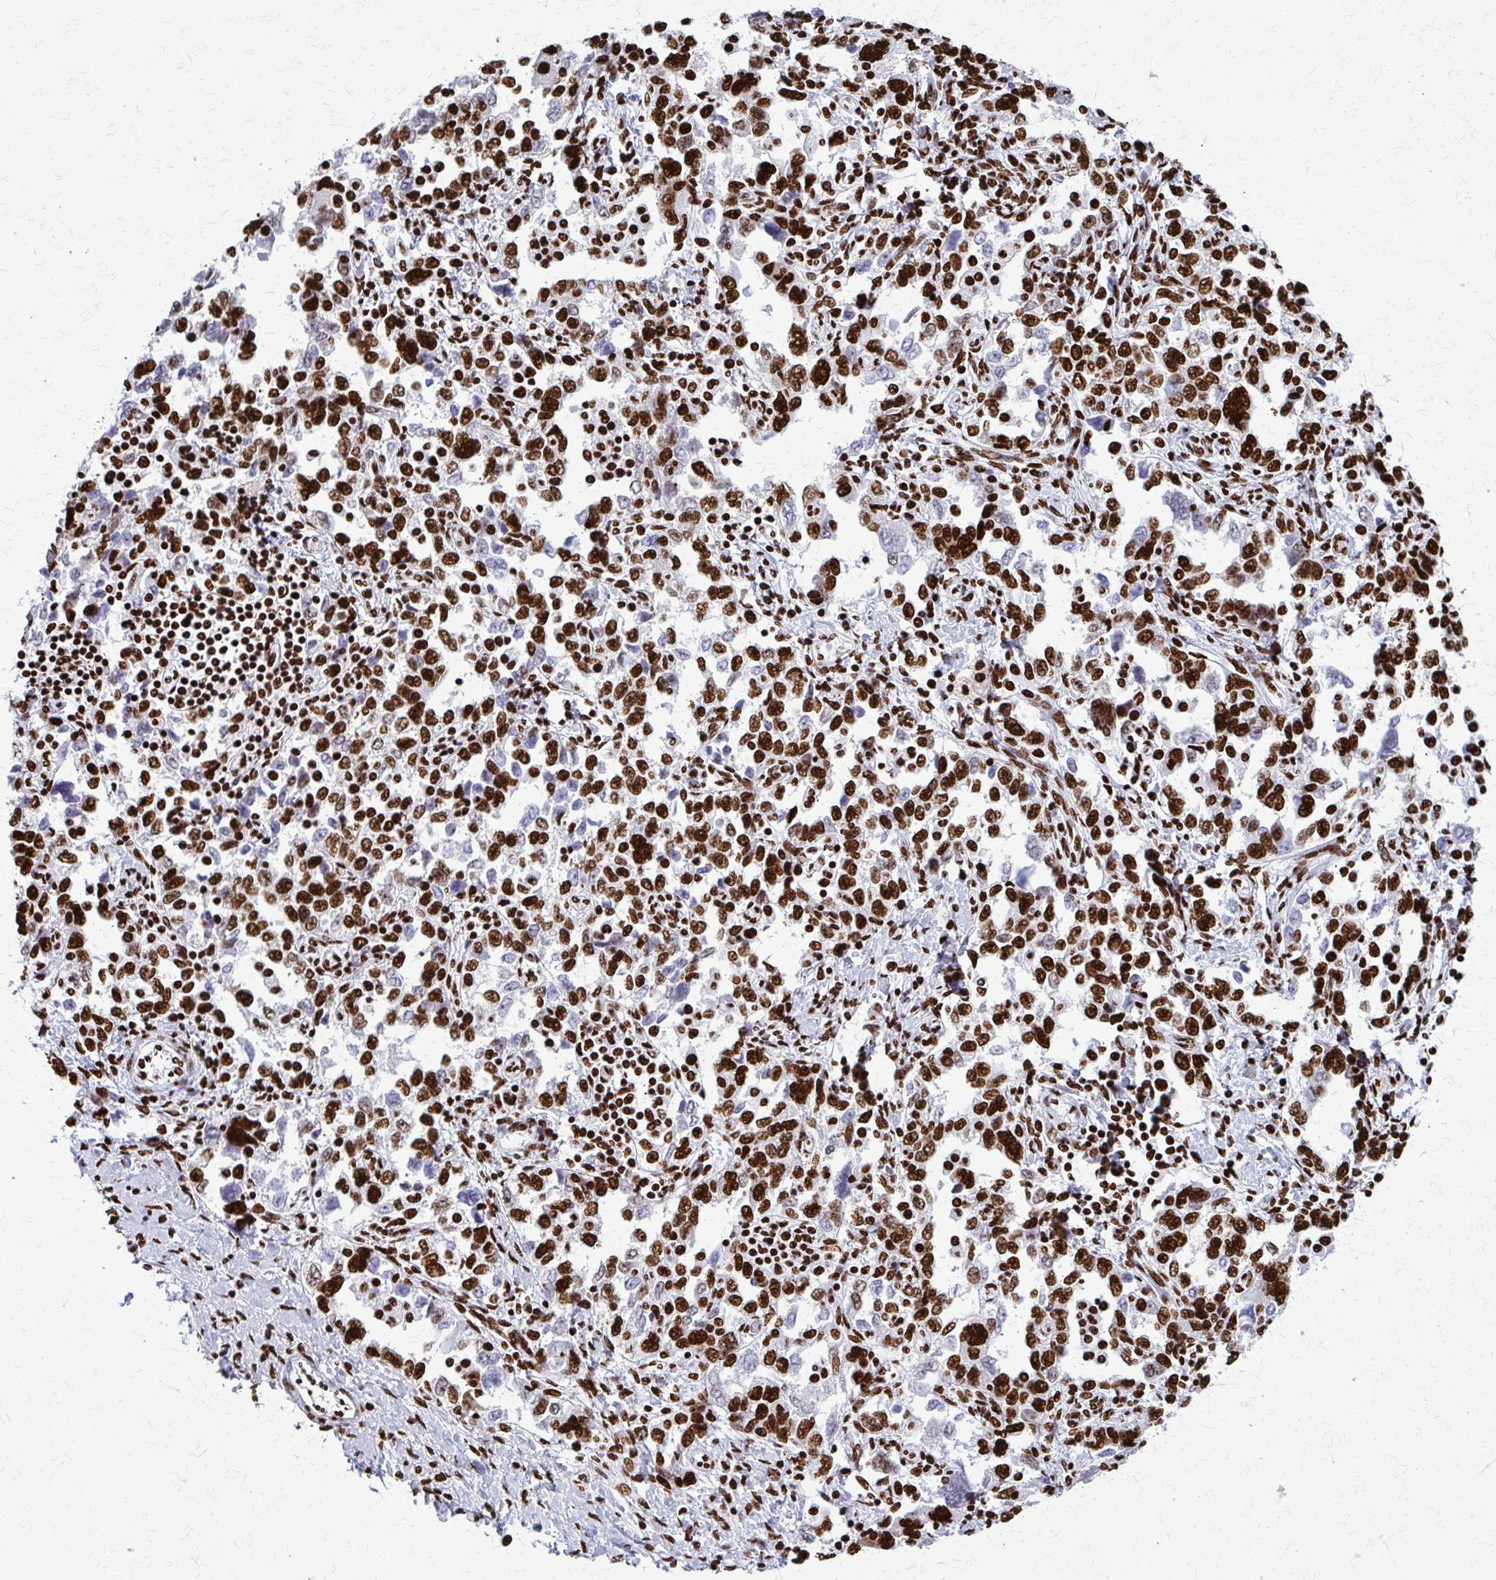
{"staining": {"intensity": "strong", "quantity": ">75%", "location": "nuclear"}, "tissue": "ovarian cancer", "cell_type": "Tumor cells", "image_type": "cancer", "snomed": [{"axis": "morphology", "description": "Carcinoma, NOS"}, {"axis": "morphology", "description": "Cystadenocarcinoma, serous, NOS"}, {"axis": "topography", "description": "Ovary"}], "caption": "This image shows immunohistochemistry staining of human ovarian cancer (carcinoma), with high strong nuclear expression in about >75% of tumor cells.", "gene": "SFPQ", "patient": {"sex": "female", "age": 69}}